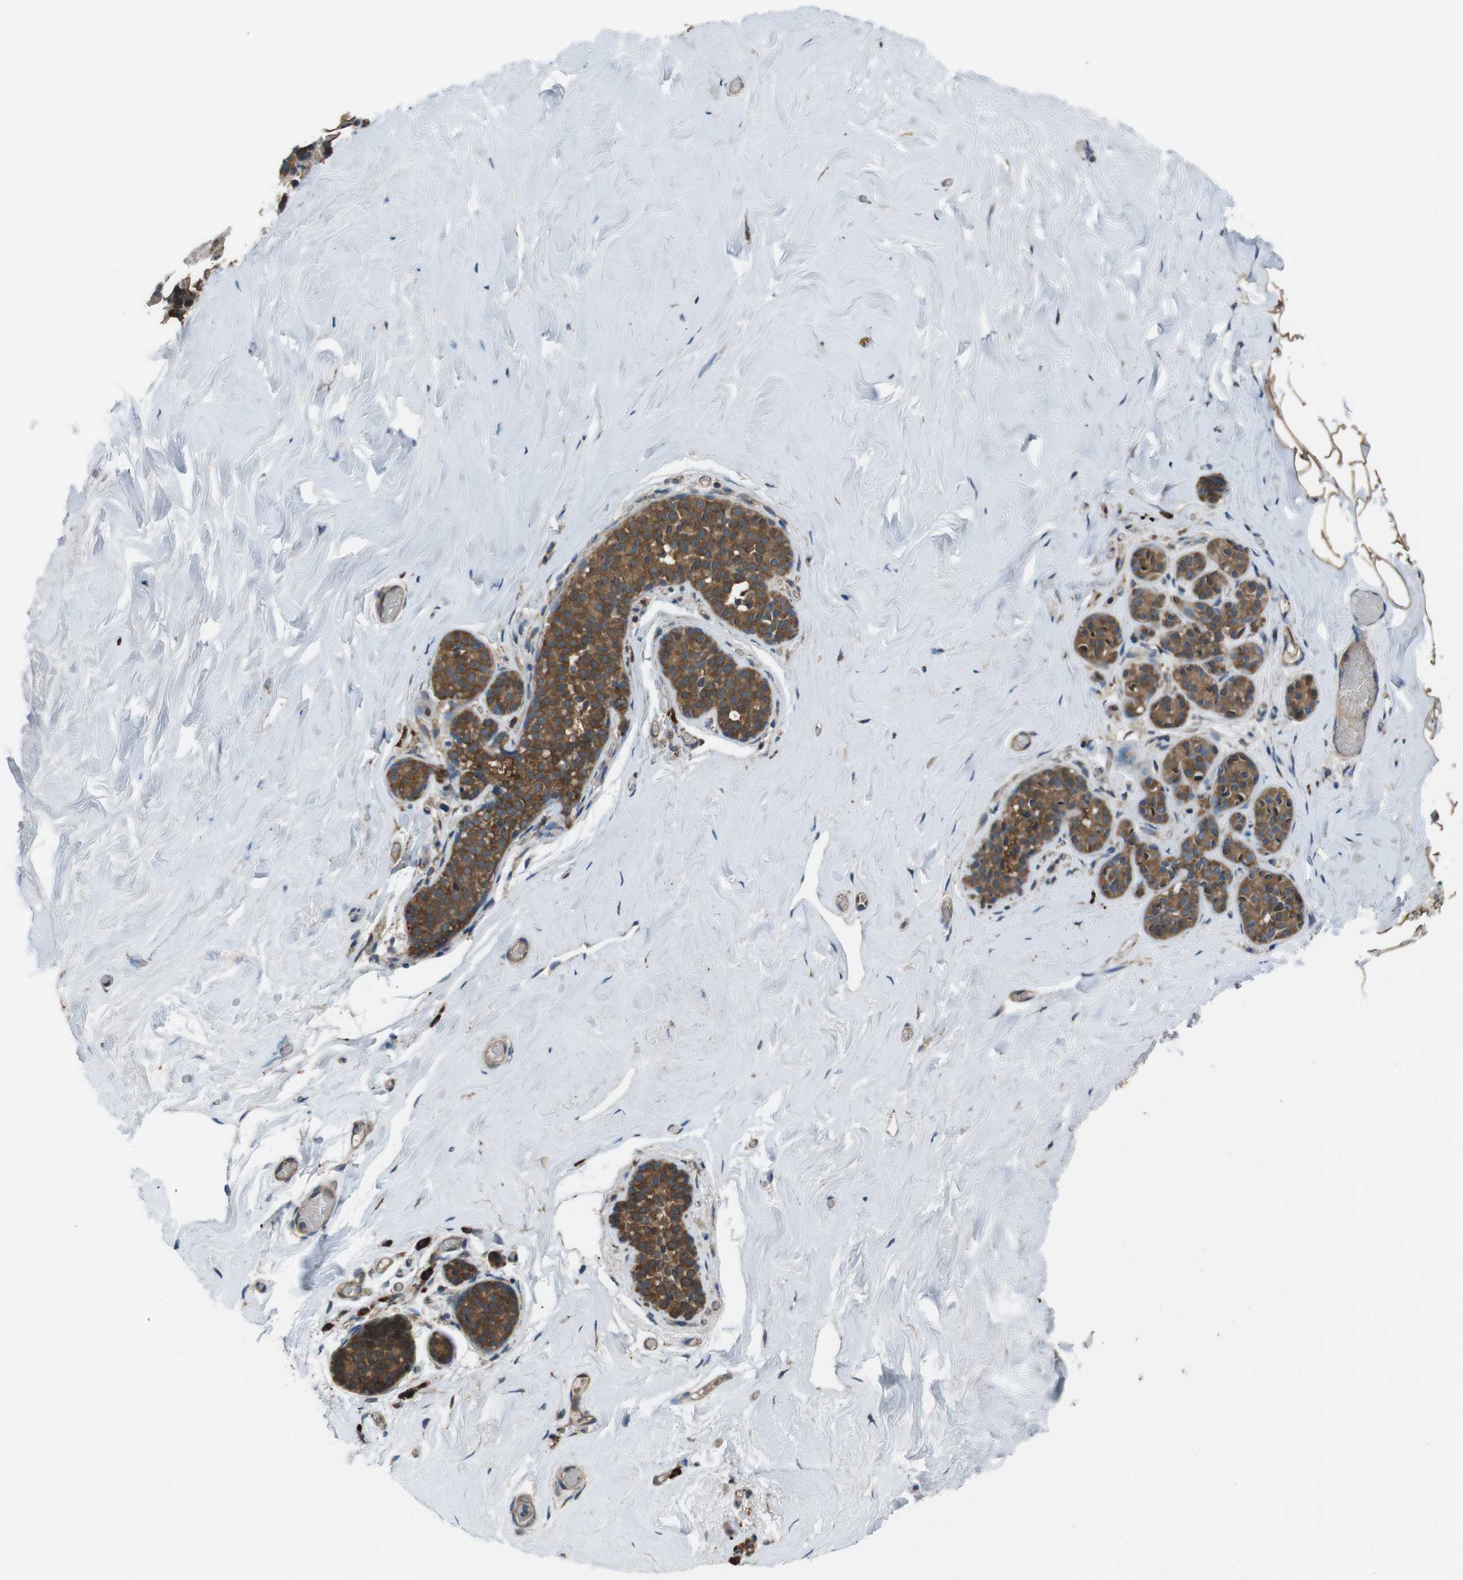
{"staining": {"intensity": "moderate", "quantity": "25%-75%", "location": "cytoplasmic/membranous"}, "tissue": "breast", "cell_type": "Adipocytes", "image_type": "normal", "snomed": [{"axis": "morphology", "description": "Normal tissue, NOS"}, {"axis": "topography", "description": "Breast"}], "caption": "This photomicrograph shows immunohistochemistry staining of benign human breast, with medium moderate cytoplasmic/membranous staining in approximately 25%-75% of adipocytes.", "gene": "SSR3", "patient": {"sex": "female", "age": 75}}